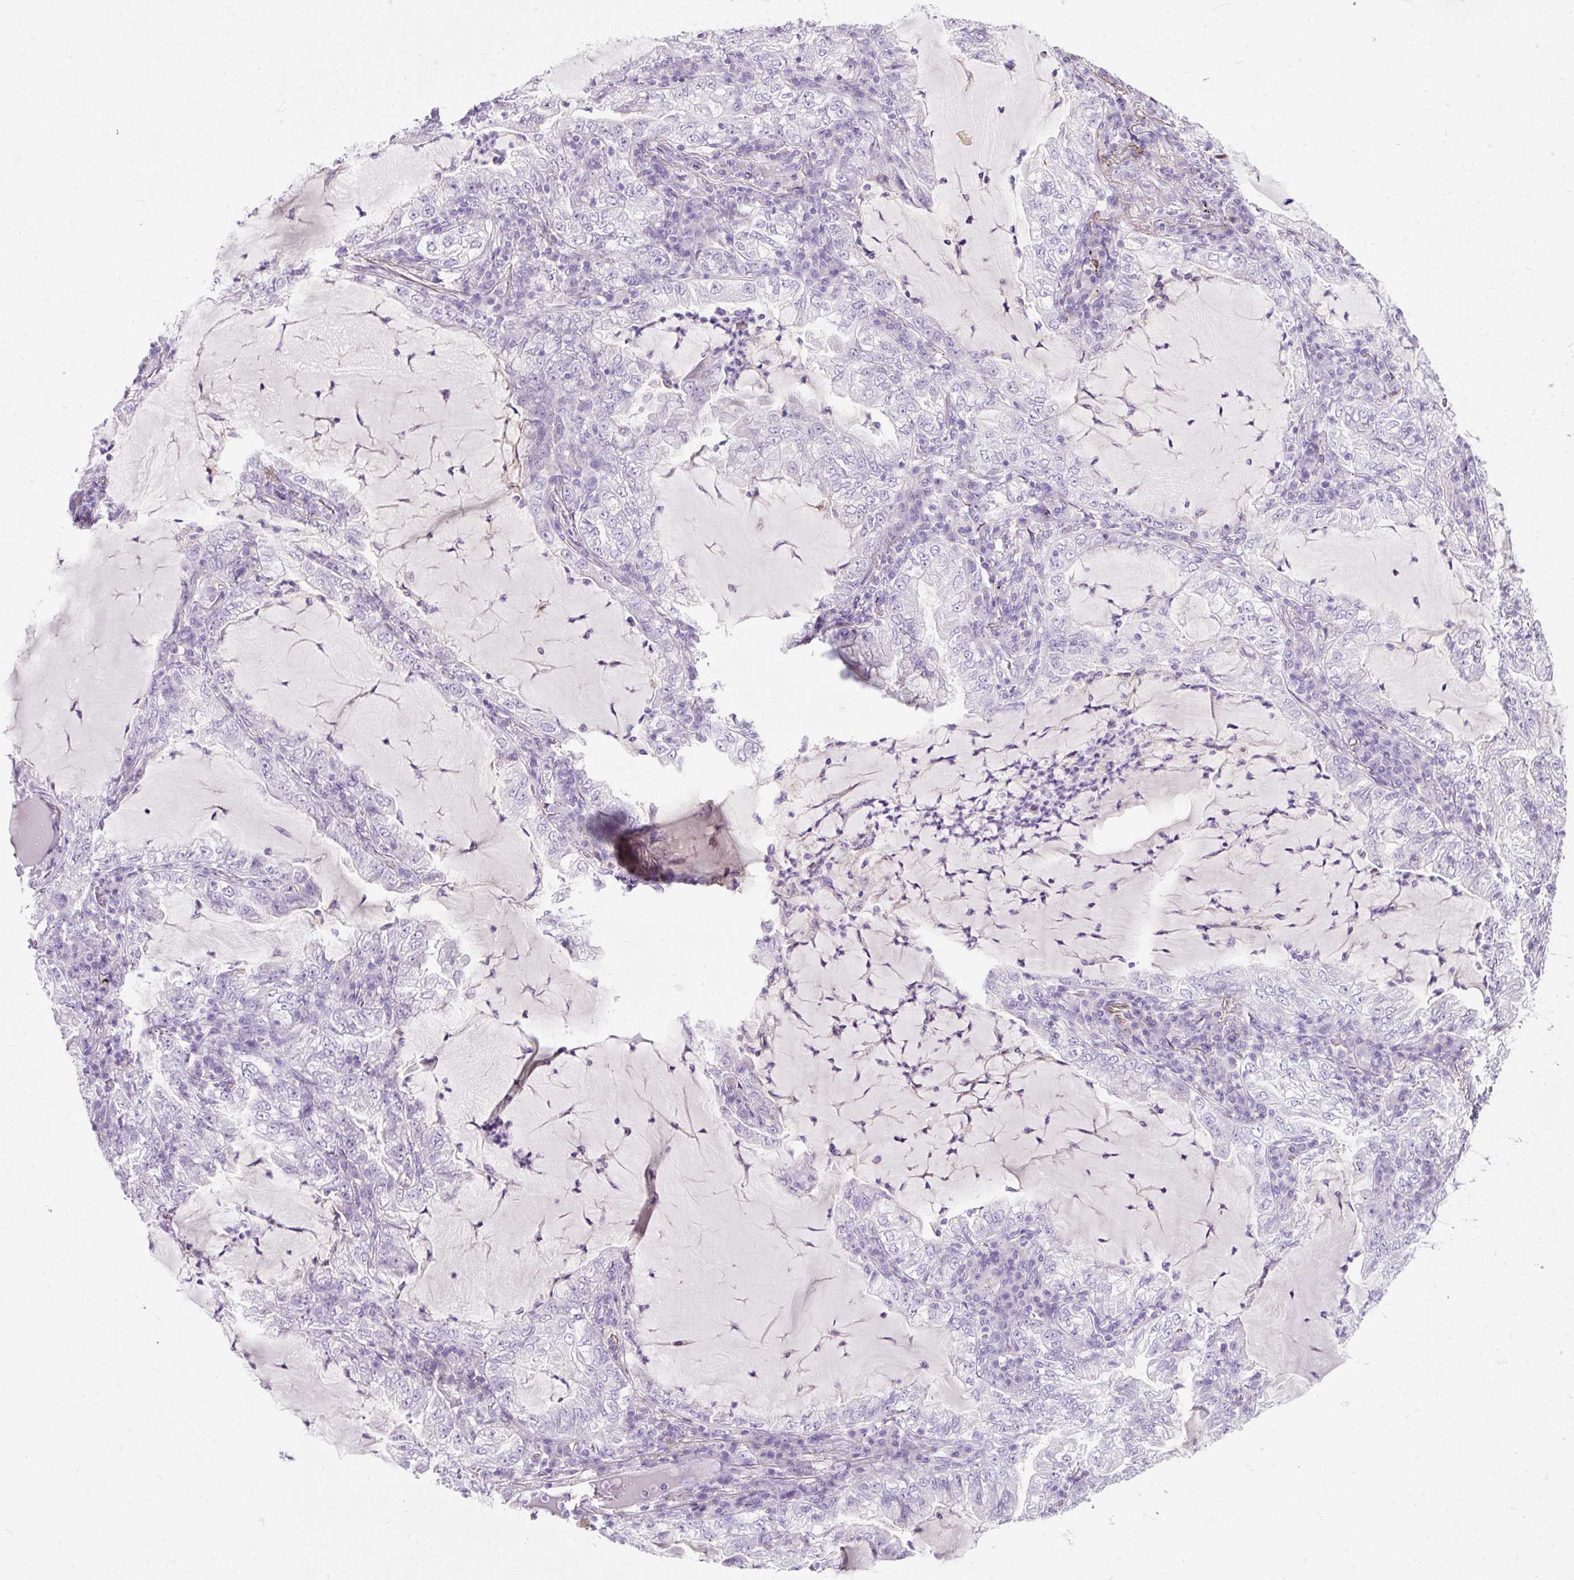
{"staining": {"intensity": "negative", "quantity": "none", "location": "none"}, "tissue": "lung cancer", "cell_type": "Tumor cells", "image_type": "cancer", "snomed": [{"axis": "morphology", "description": "Adenocarcinoma, NOS"}, {"axis": "topography", "description": "Lung"}], "caption": "This is an immunohistochemistry photomicrograph of adenocarcinoma (lung). There is no expression in tumor cells.", "gene": "CLDN25", "patient": {"sex": "female", "age": 73}}